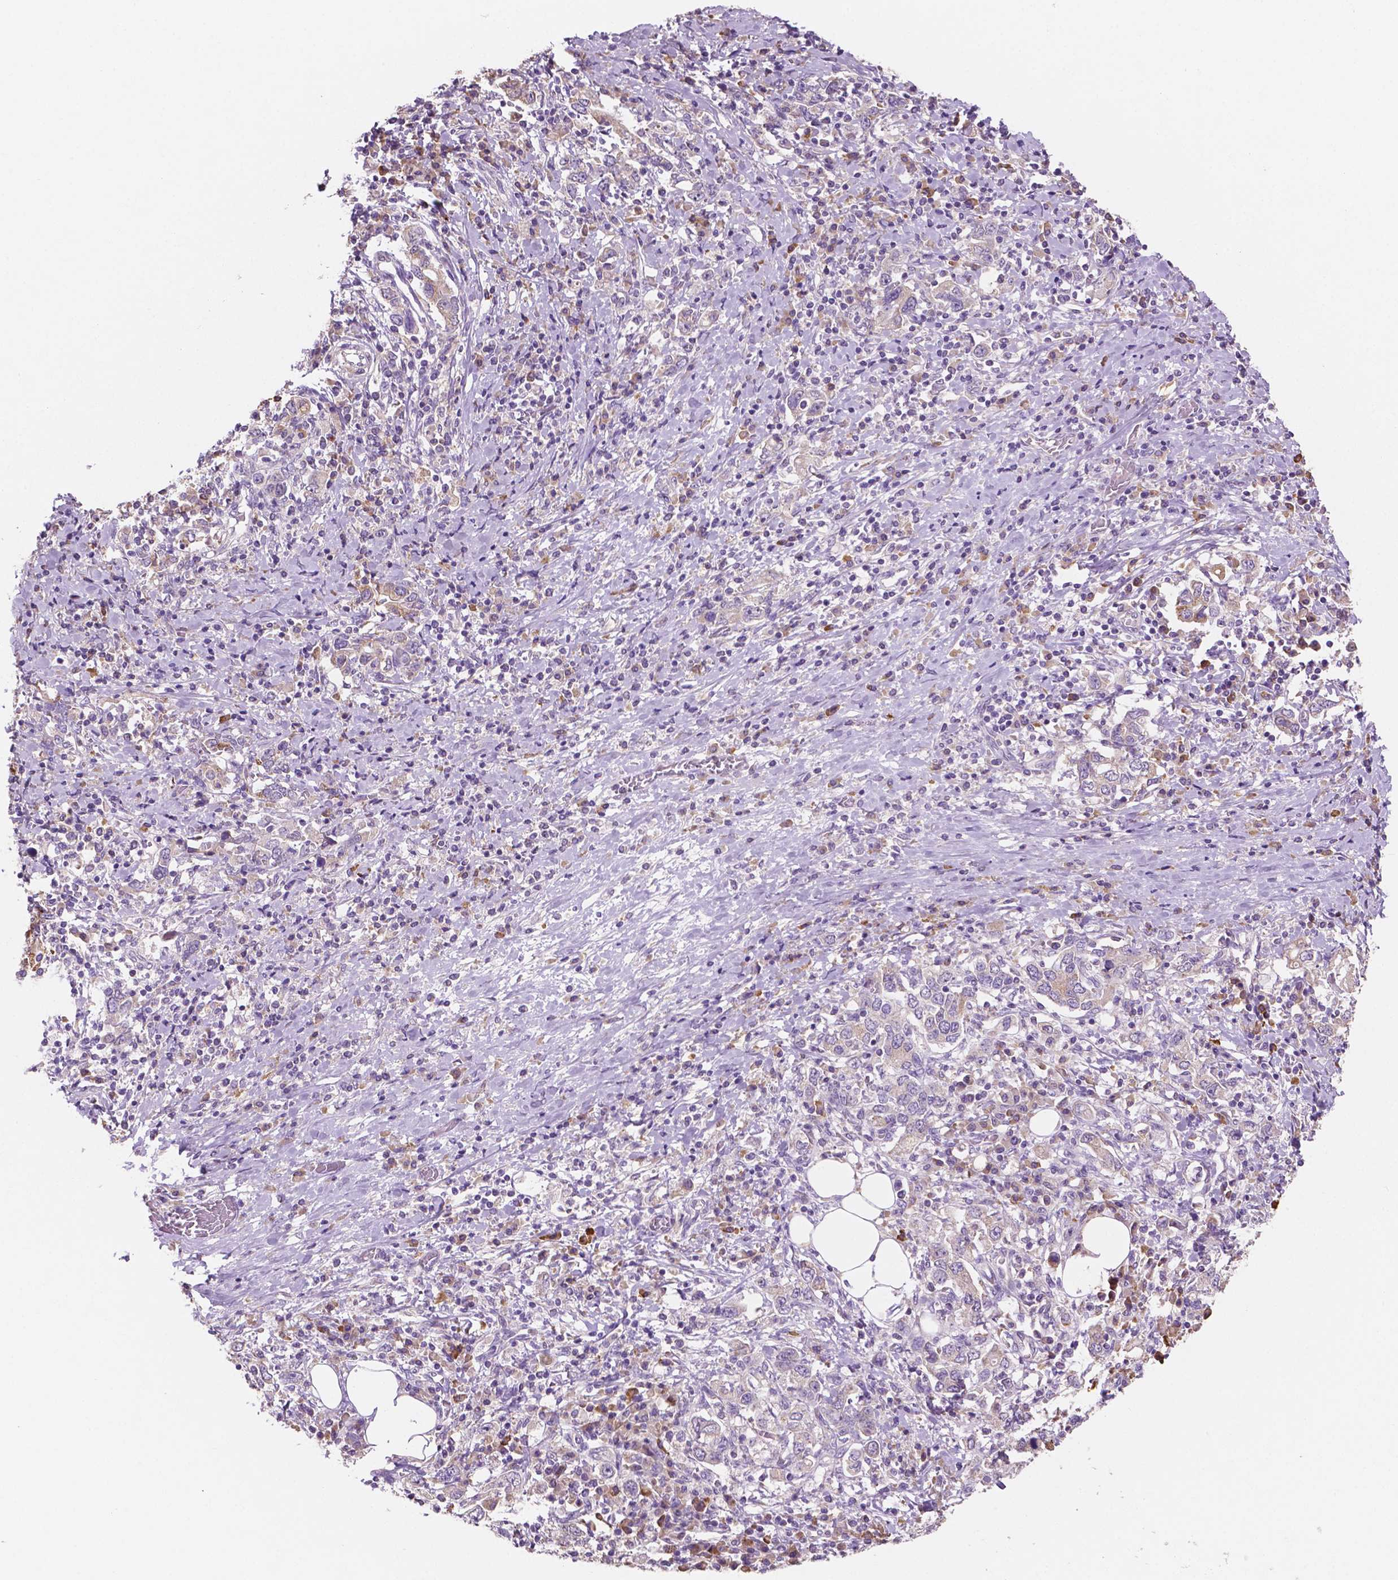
{"staining": {"intensity": "weak", "quantity": ">75%", "location": "cytoplasmic/membranous"}, "tissue": "stomach cancer", "cell_type": "Tumor cells", "image_type": "cancer", "snomed": [{"axis": "morphology", "description": "Adenocarcinoma, NOS"}, {"axis": "topography", "description": "Stomach, upper"}, {"axis": "topography", "description": "Stomach"}], "caption": "Protein expression analysis of stomach cancer (adenocarcinoma) displays weak cytoplasmic/membranous positivity in about >75% of tumor cells.", "gene": "LRP1B", "patient": {"sex": "male", "age": 62}}